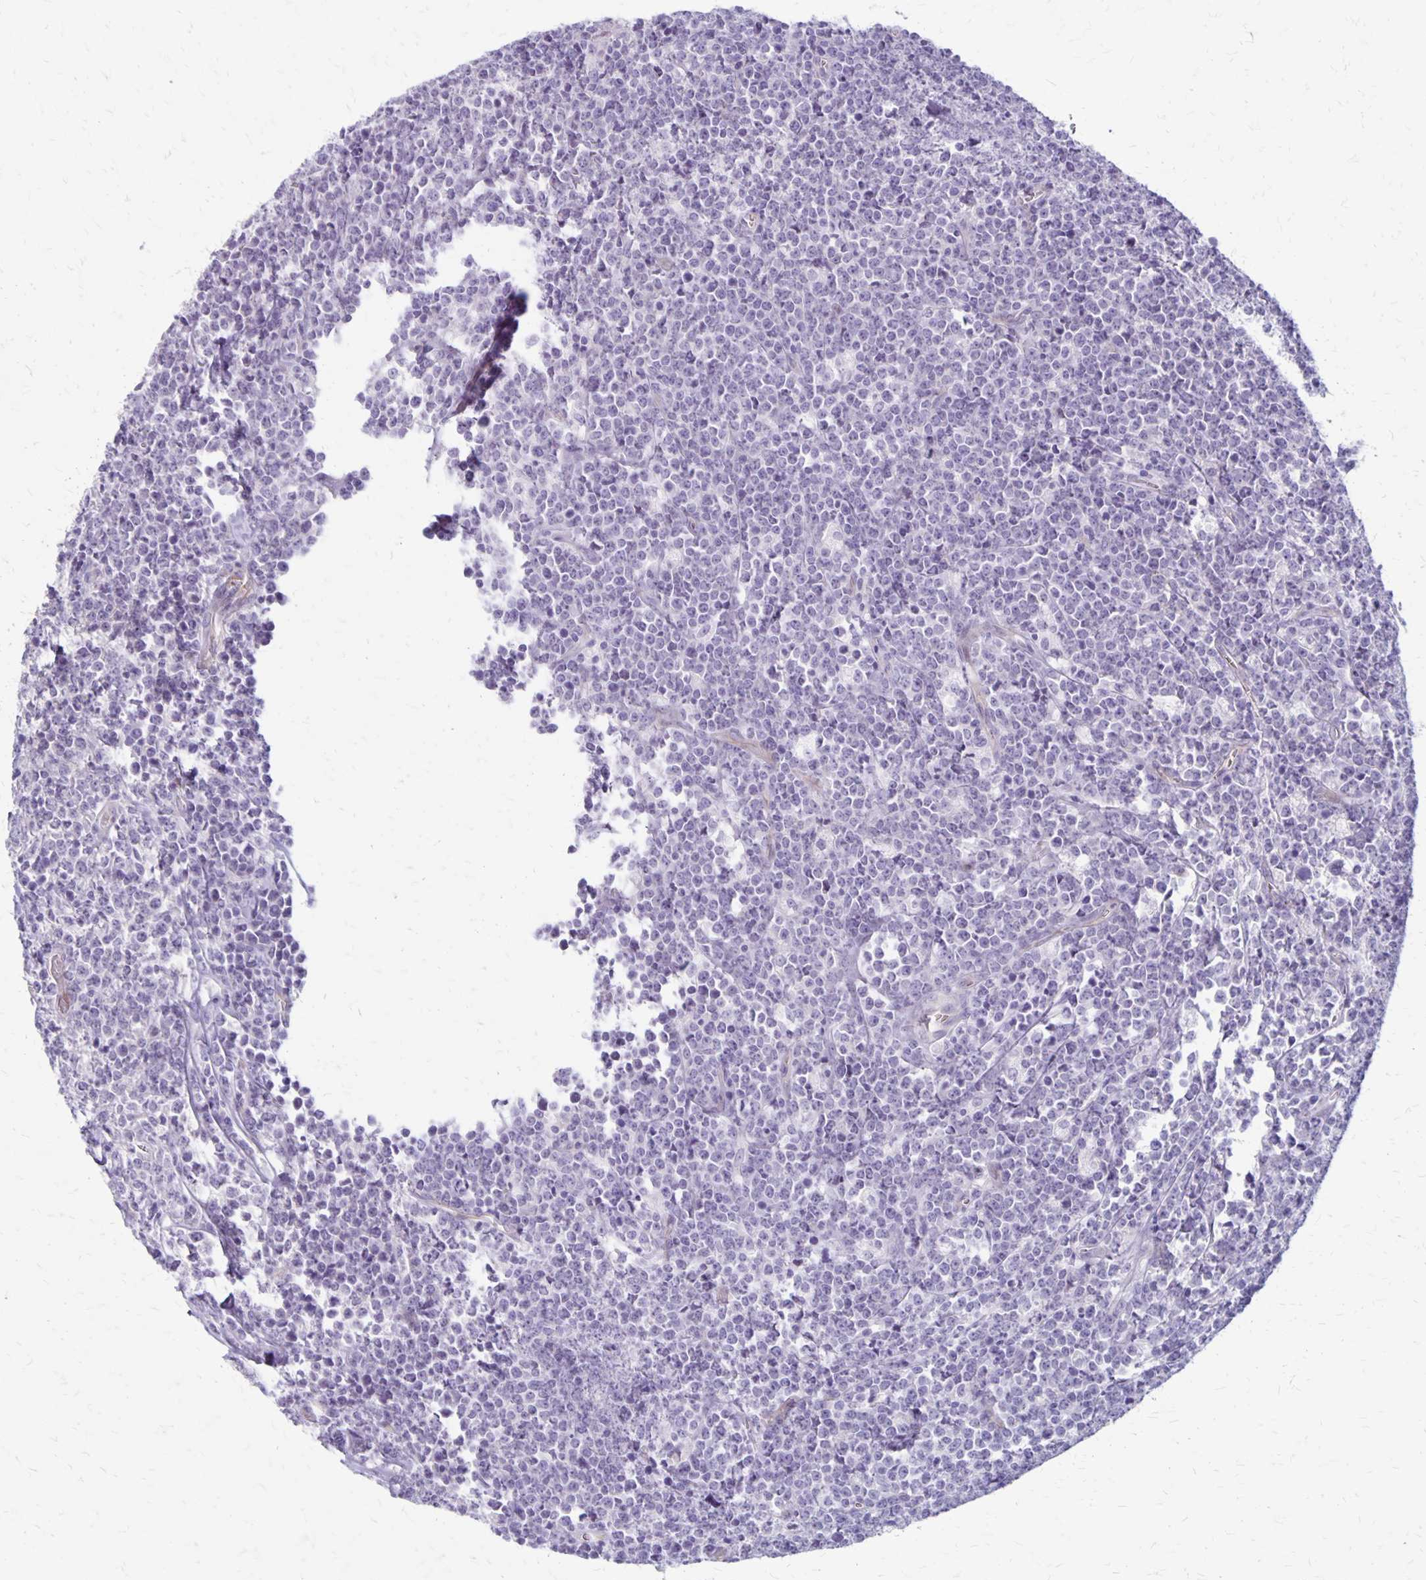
{"staining": {"intensity": "negative", "quantity": "none", "location": "none"}, "tissue": "lymphoma", "cell_type": "Tumor cells", "image_type": "cancer", "snomed": [{"axis": "morphology", "description": "Malignant lymphoma, non-Hodgkin's type, High grade"}, {"axis": "topography", "description": "Small intestine"}], "caption": "Immunohistochemical staining of human lymphoma reveals no significant staining in tumor cells. (Stains: DAB (3,3'-diaminobenzidine) IHC with hematoxylin counter stain, Microscopy: brightfield microscopy at high magnification).", "gene": "HOMER1", "patient": {"sex": "female", "age": 56}}